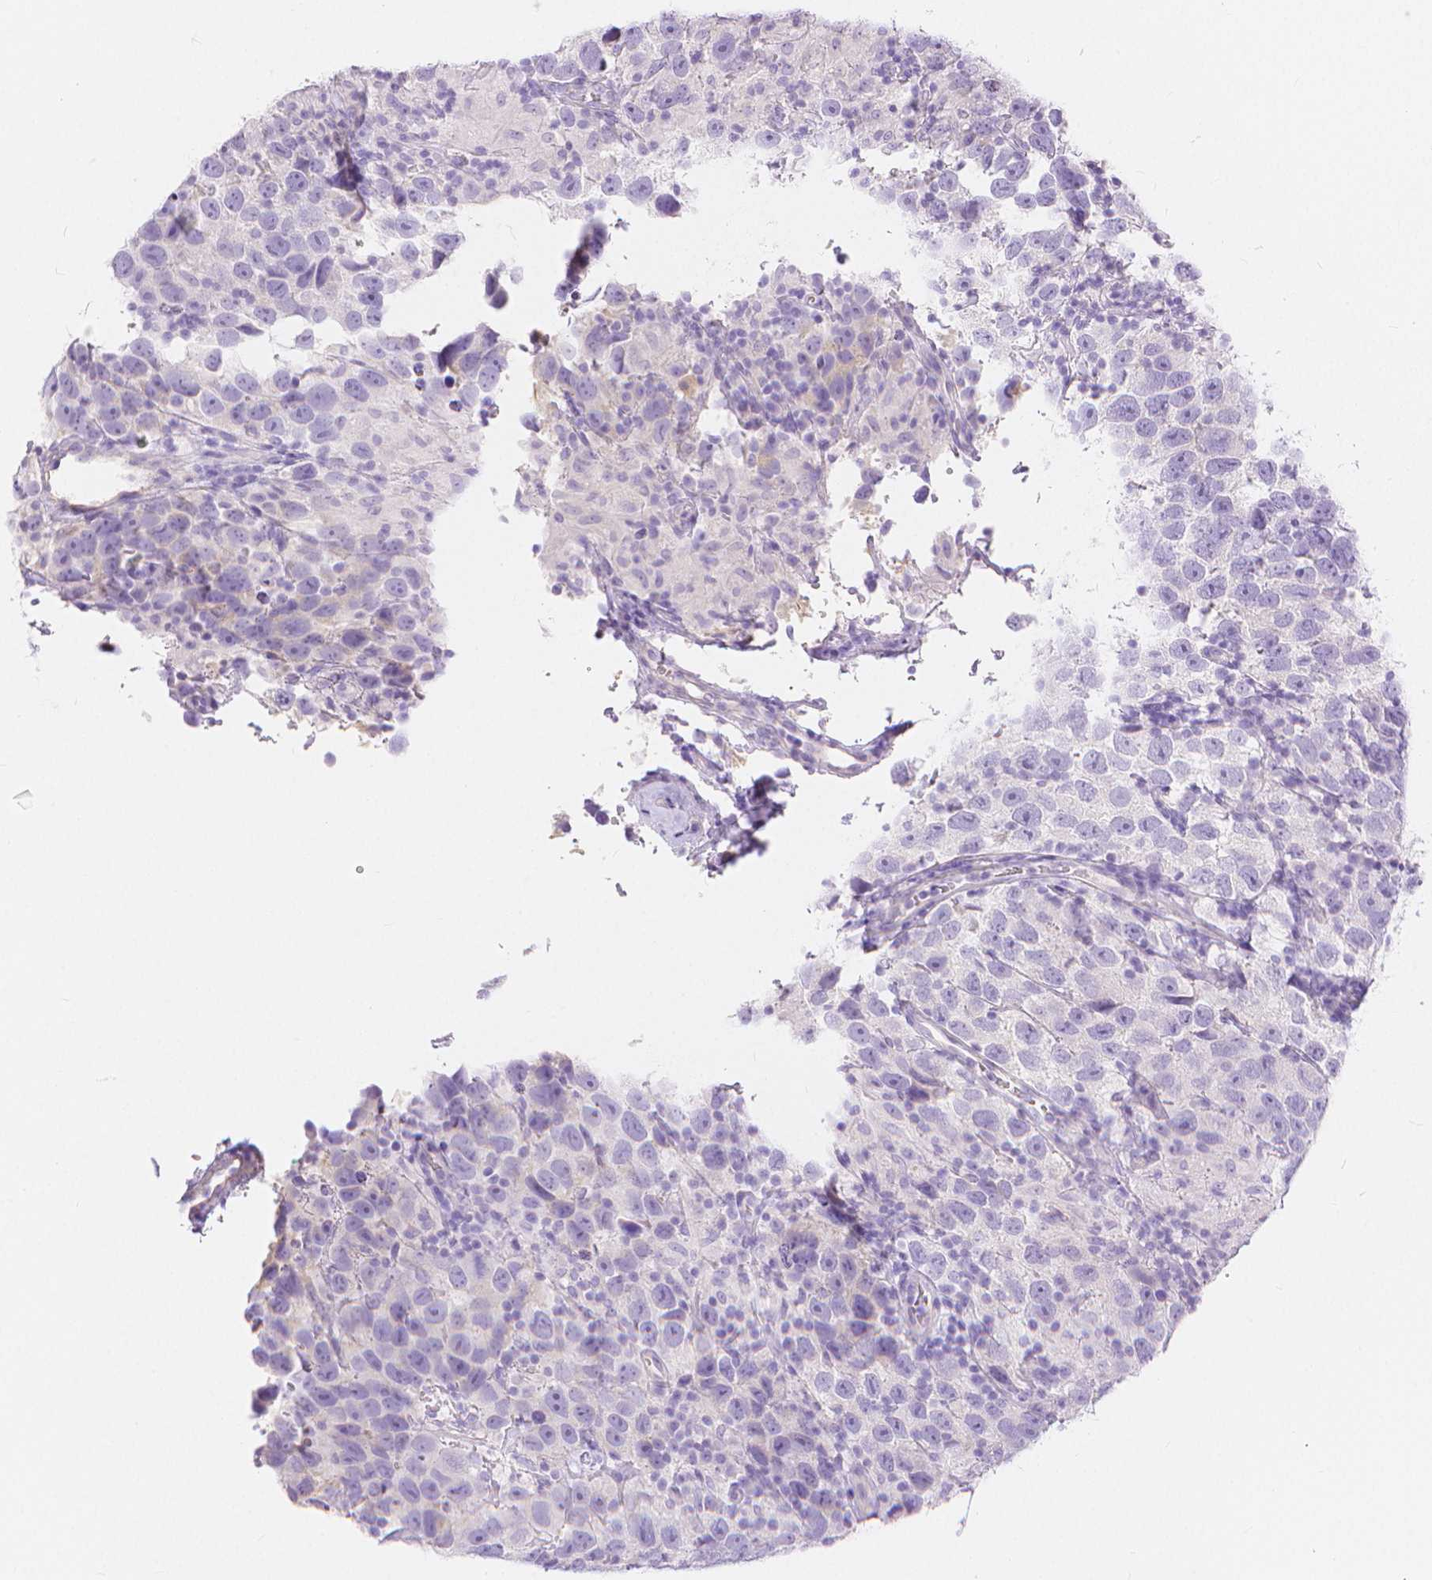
{"staining": {"intensity": "negative", "quantity": "none", "location": "none"}, "tissue": "testis cancer", "cell_type": "Tumor cells", "image_type": "cancer", "snomed": [{"axis": "morphology", "description": "Seminoma, NOS"}, {"axis": "topography", "description": "Testis"}], "caption": "Seminoma (testis) was stained to show a protein in brown. There is no significant staining in tumor cells.", "gene": "SLC27A5", "patient": {"sex": "male", "age": 26}}